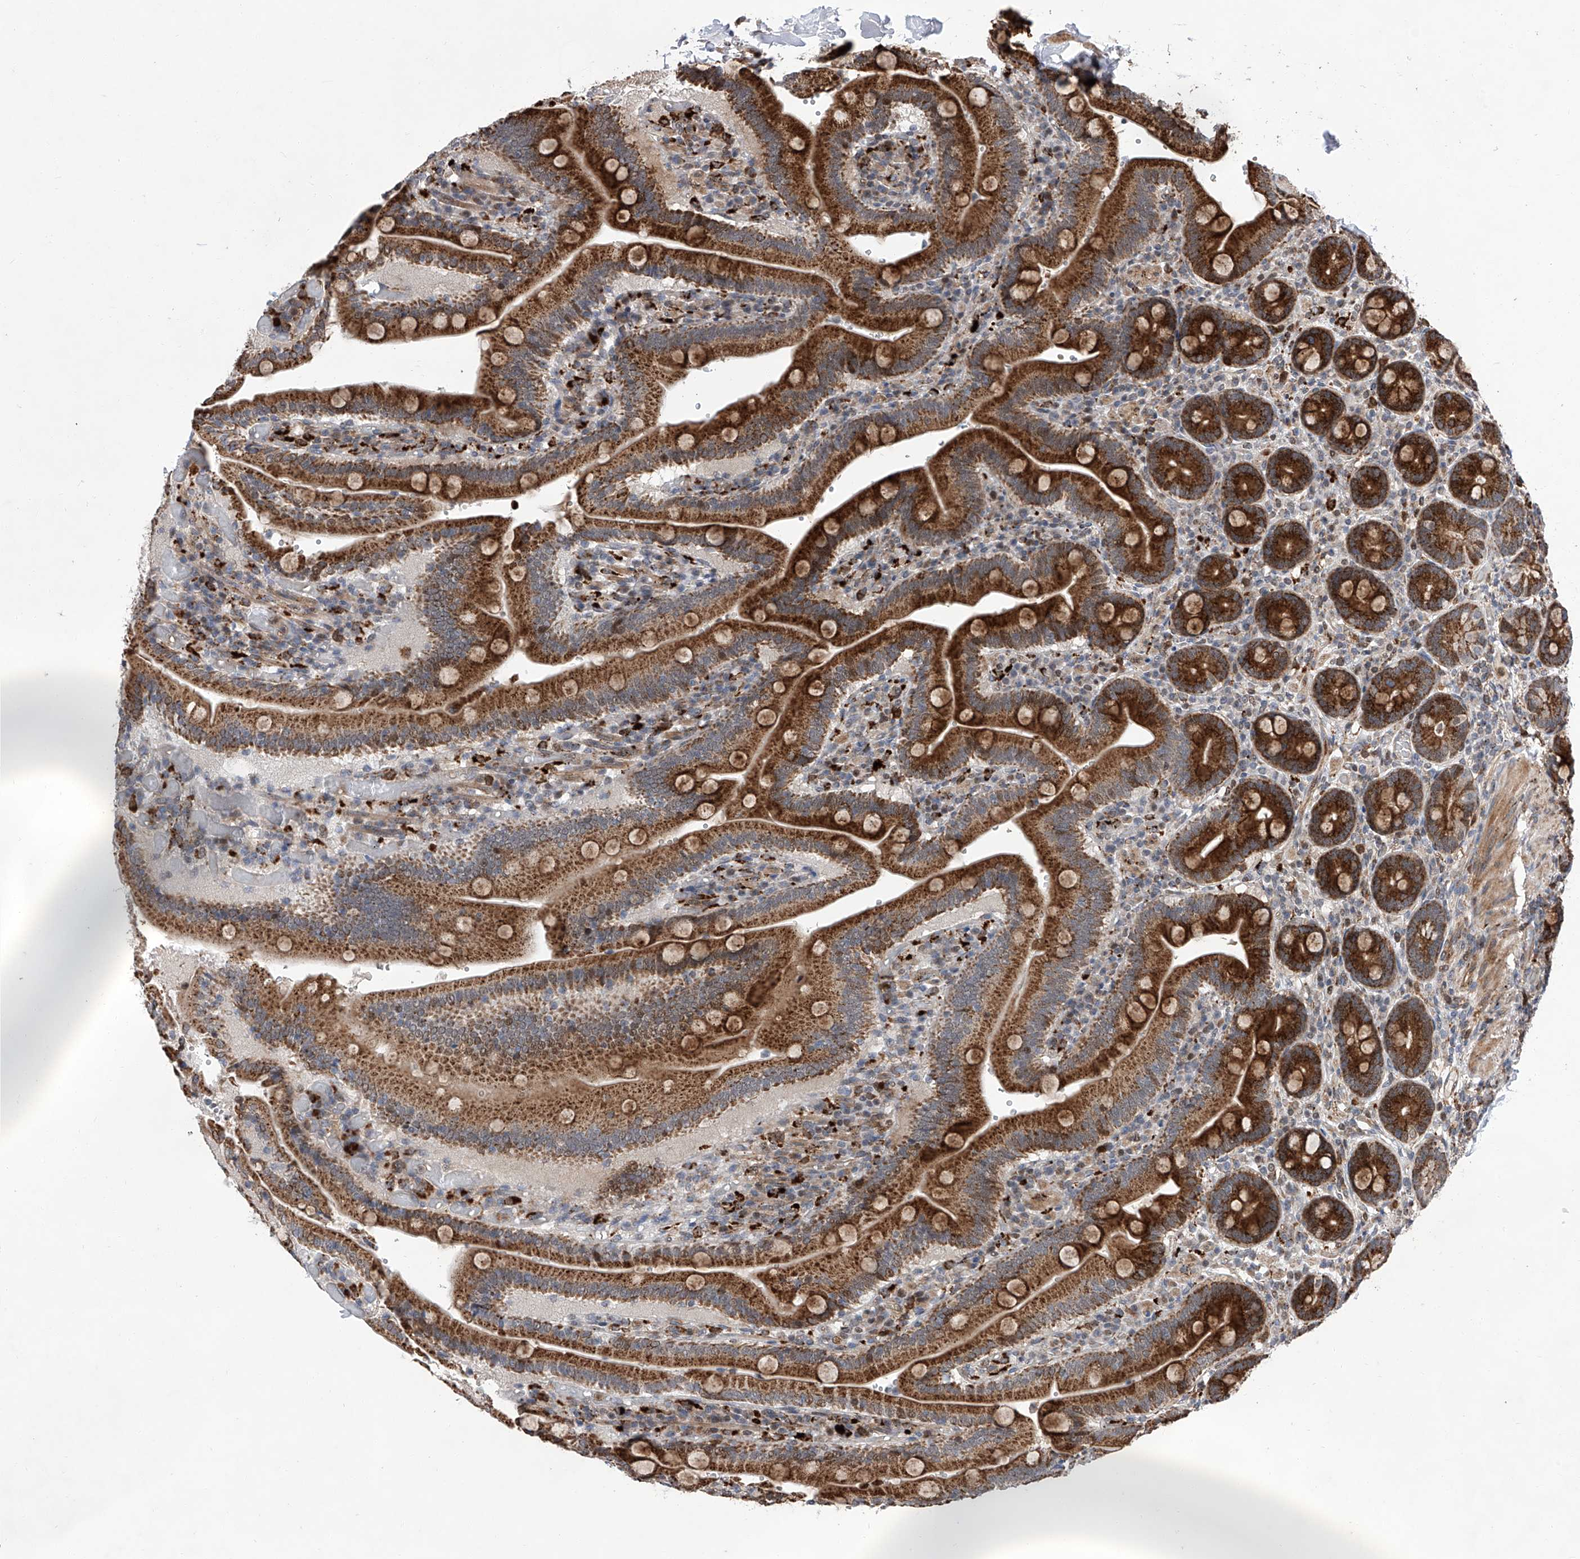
{"staining": {"intensity": "strong", "quantity": ">75%", "location": "cytoplasmic/membranous"}, "tissue": "duodenum", "cell_type": "Glandular cells", "image_type": "normal", "snomed": [{"axis": "morphology", "description": "Normal tissue, NOS"}, {"axis": "topography", "description": "Duodenum"}], "caption": "Immunohistochemical staining of normal duodenum reveals >75% levels of strong cytoplasmic/membranous protein expression in approximately >75% of glandular cells. (DAB (3,3'-diaminobenzidine) IHC, brown staining for protein, blue staining for nuclei).", "gene": "FARP2", "patient": {"sex": "female", "age": 62}}